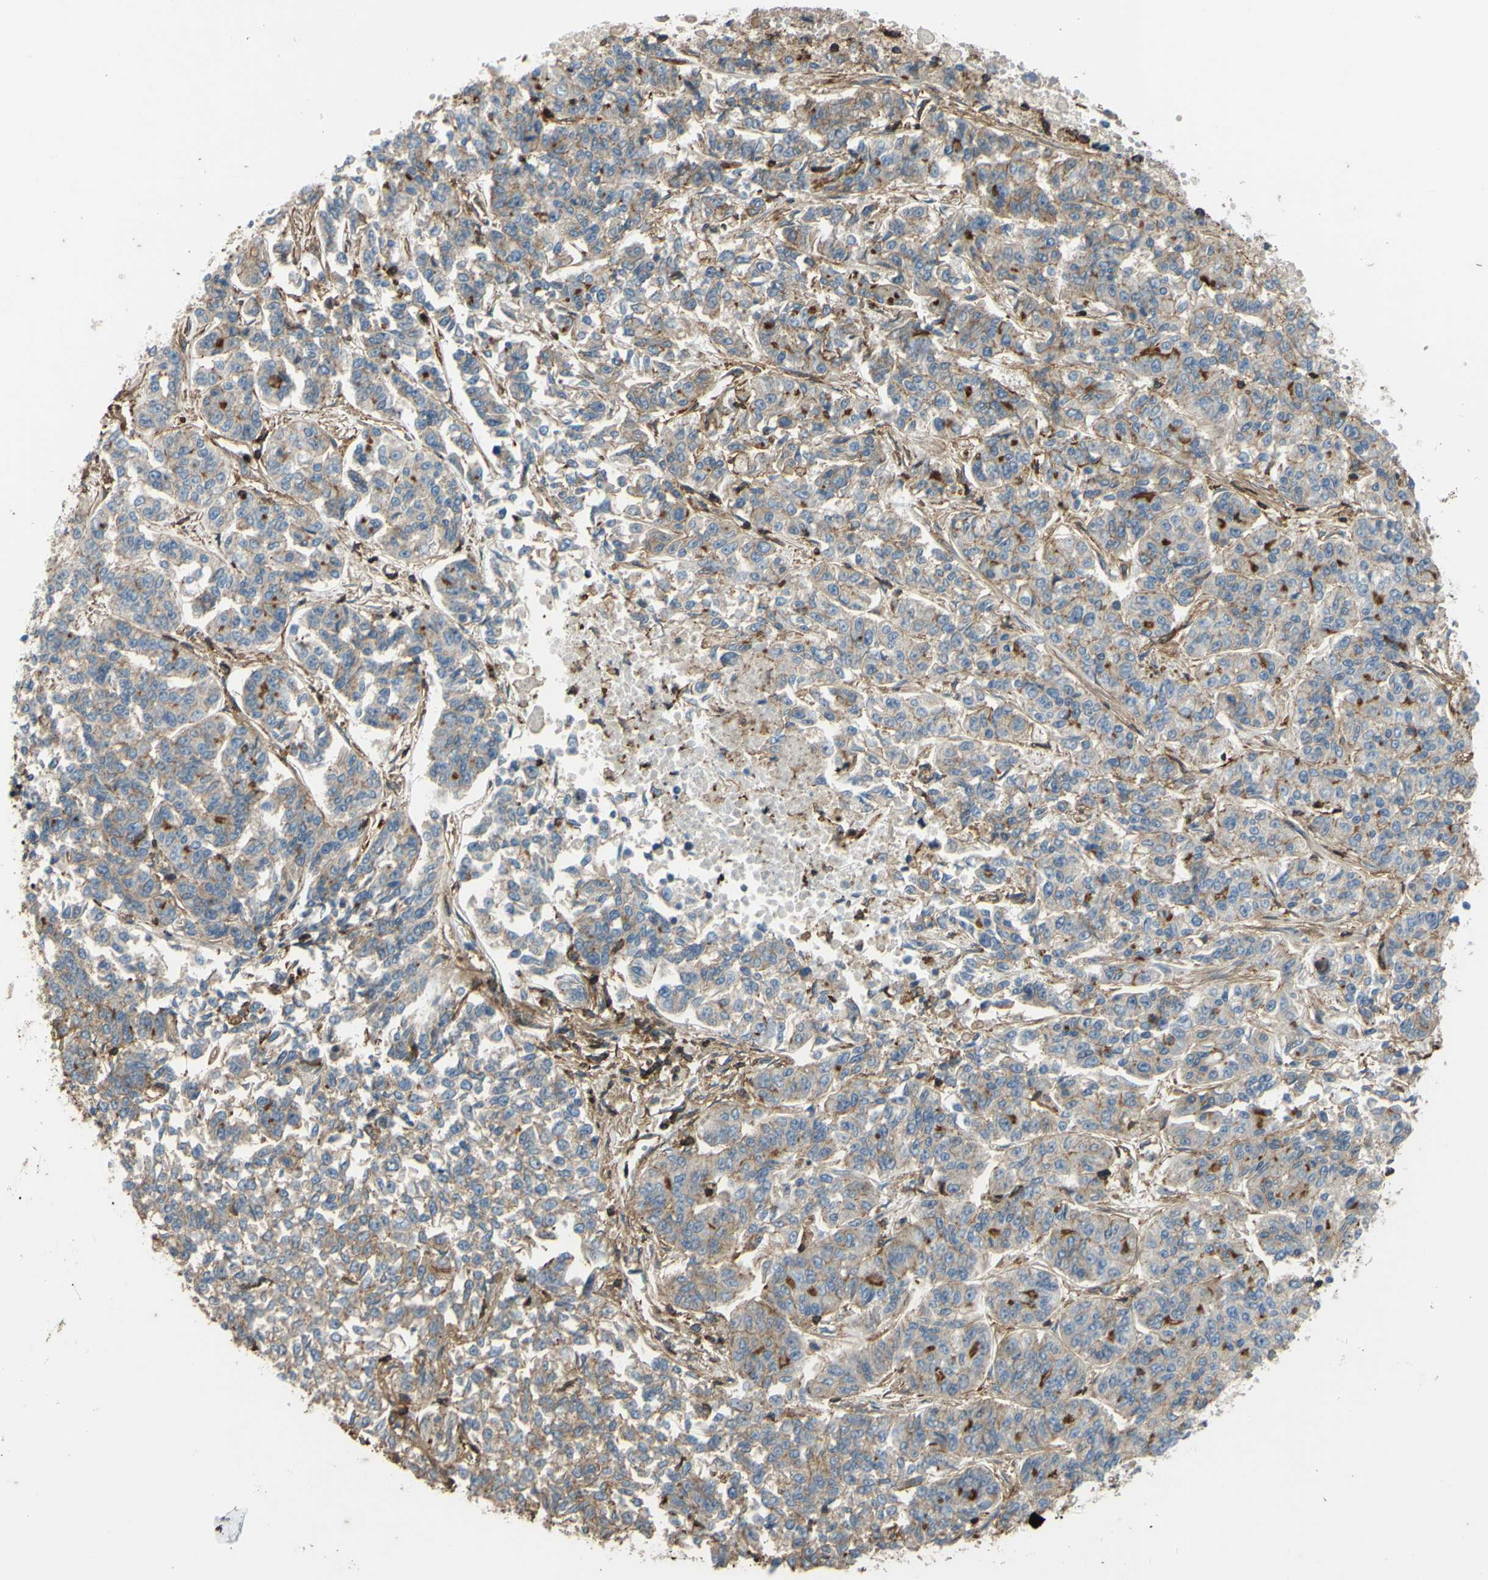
{"staining": {"intensity": "weak", "quantity": "<25%", "location": "cytoplasmic/membranous"}, "tissue": "lung cancer", "cell_type": "Tumor cells", "image_type": "cancer", "snomed": [{"axis": "morphology", "description": "Adenocarcinoma, NOS"}, {"axis": "topography", "description": "Lung"}], "caption": "DAB immunohistochemical staining of human adenocarcinoma (lung) shows no significant staining in tumor cells.", "gene": "ADD3", "patient": {"sex": "male", "age": 84}}